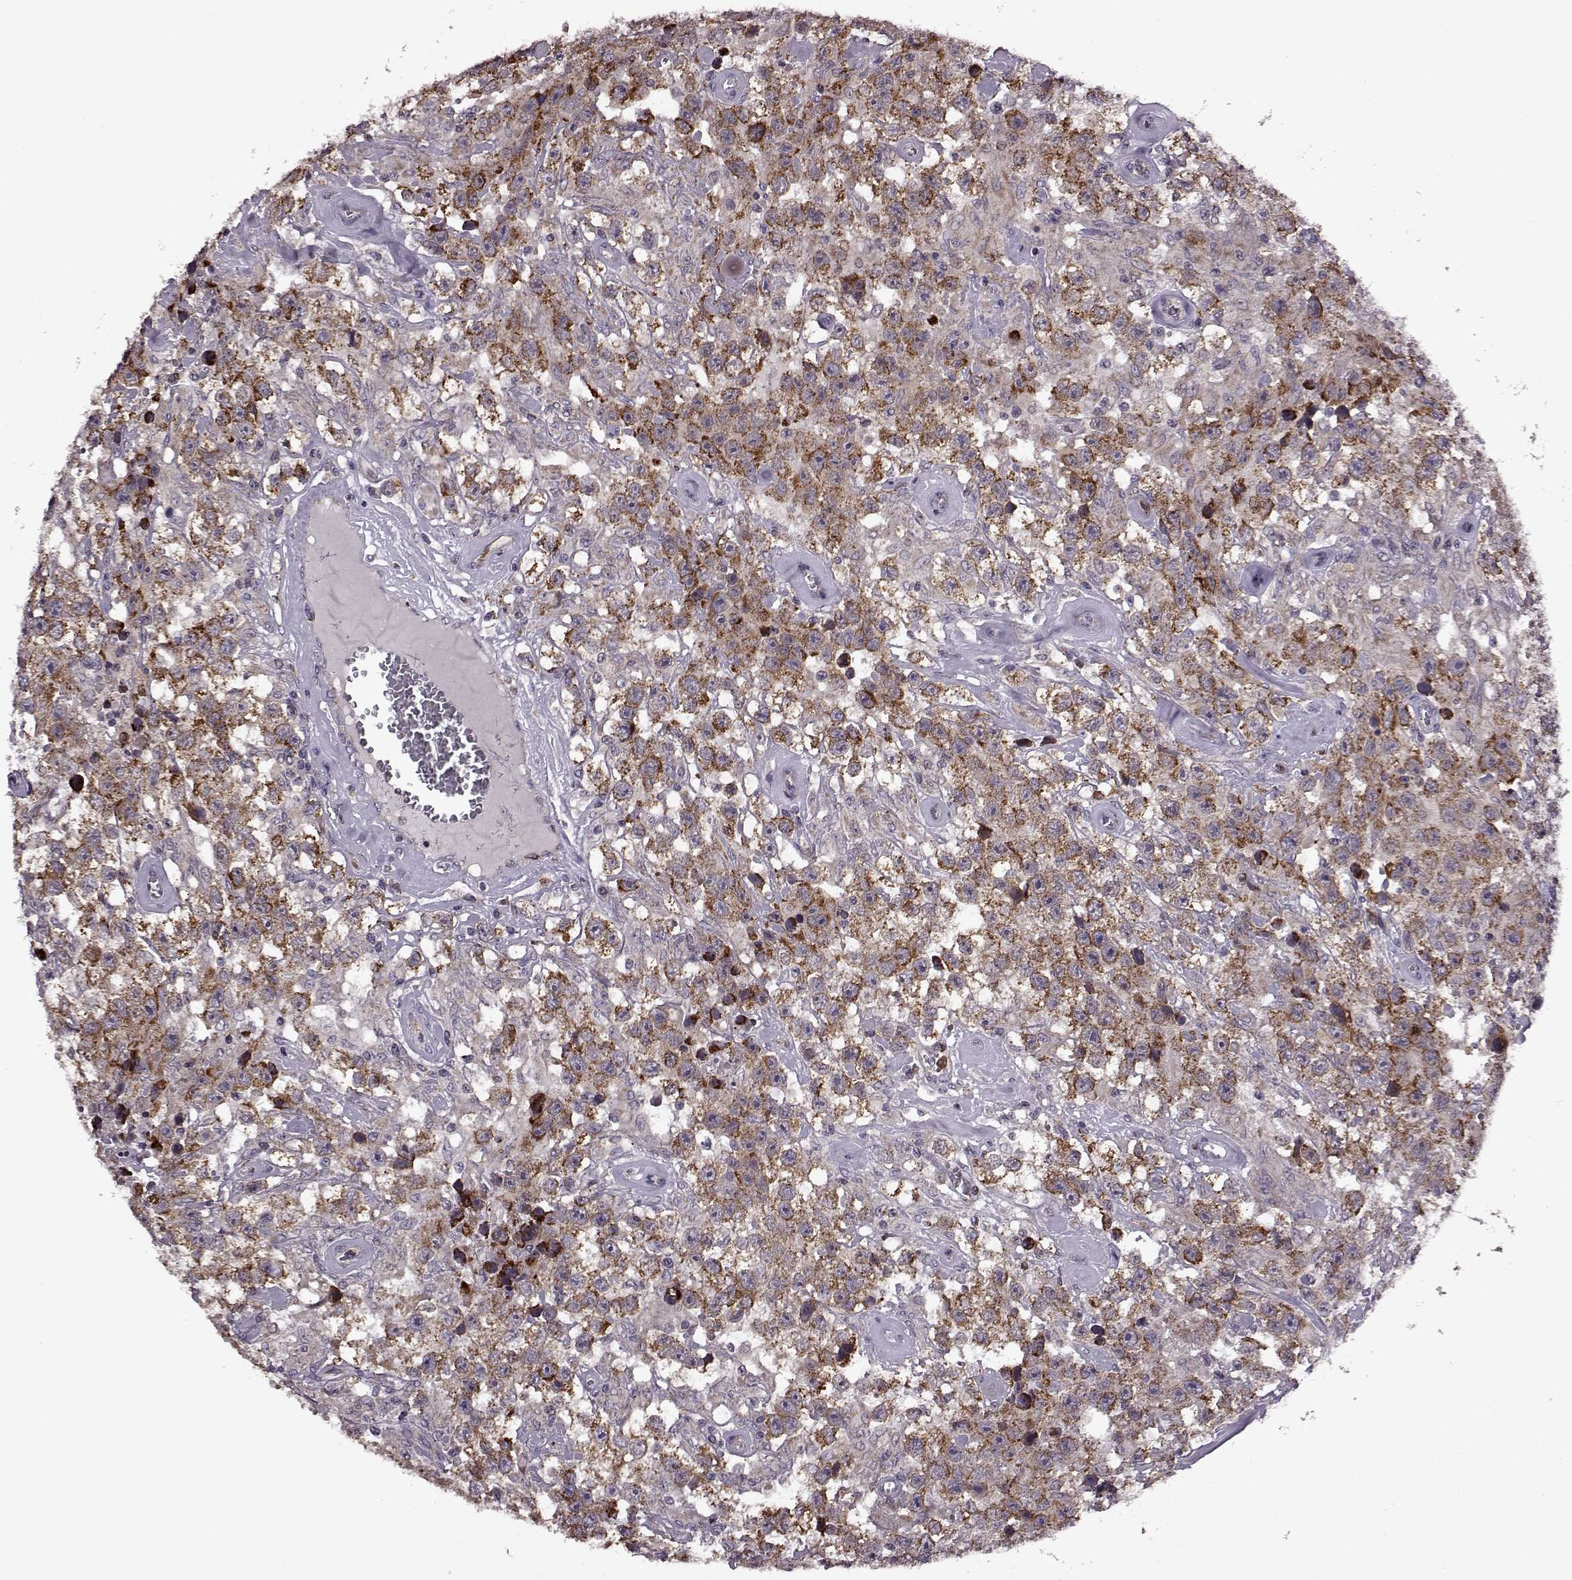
{"staining": {"intensity": "strong", "quantity": ">75%", "location": "cytoplasmic/membranous"}, "tissue": "testis cancer", "cell_type": "Tumor cells", "image_type": "cancer", "snomed": [{"axis": "morphology", "description": "Seminoma, NOS"}, {"axis": "topography", "description": "Testis"}], "caption": "Immunohistochemistry (IHC) of human testis cancer displays high levels of strong cytoplasmic/membranous positivity in approximately >75% of tumor cells.", "gene": "MTSS1", "patient": {"sex": "male", "age": 43}}